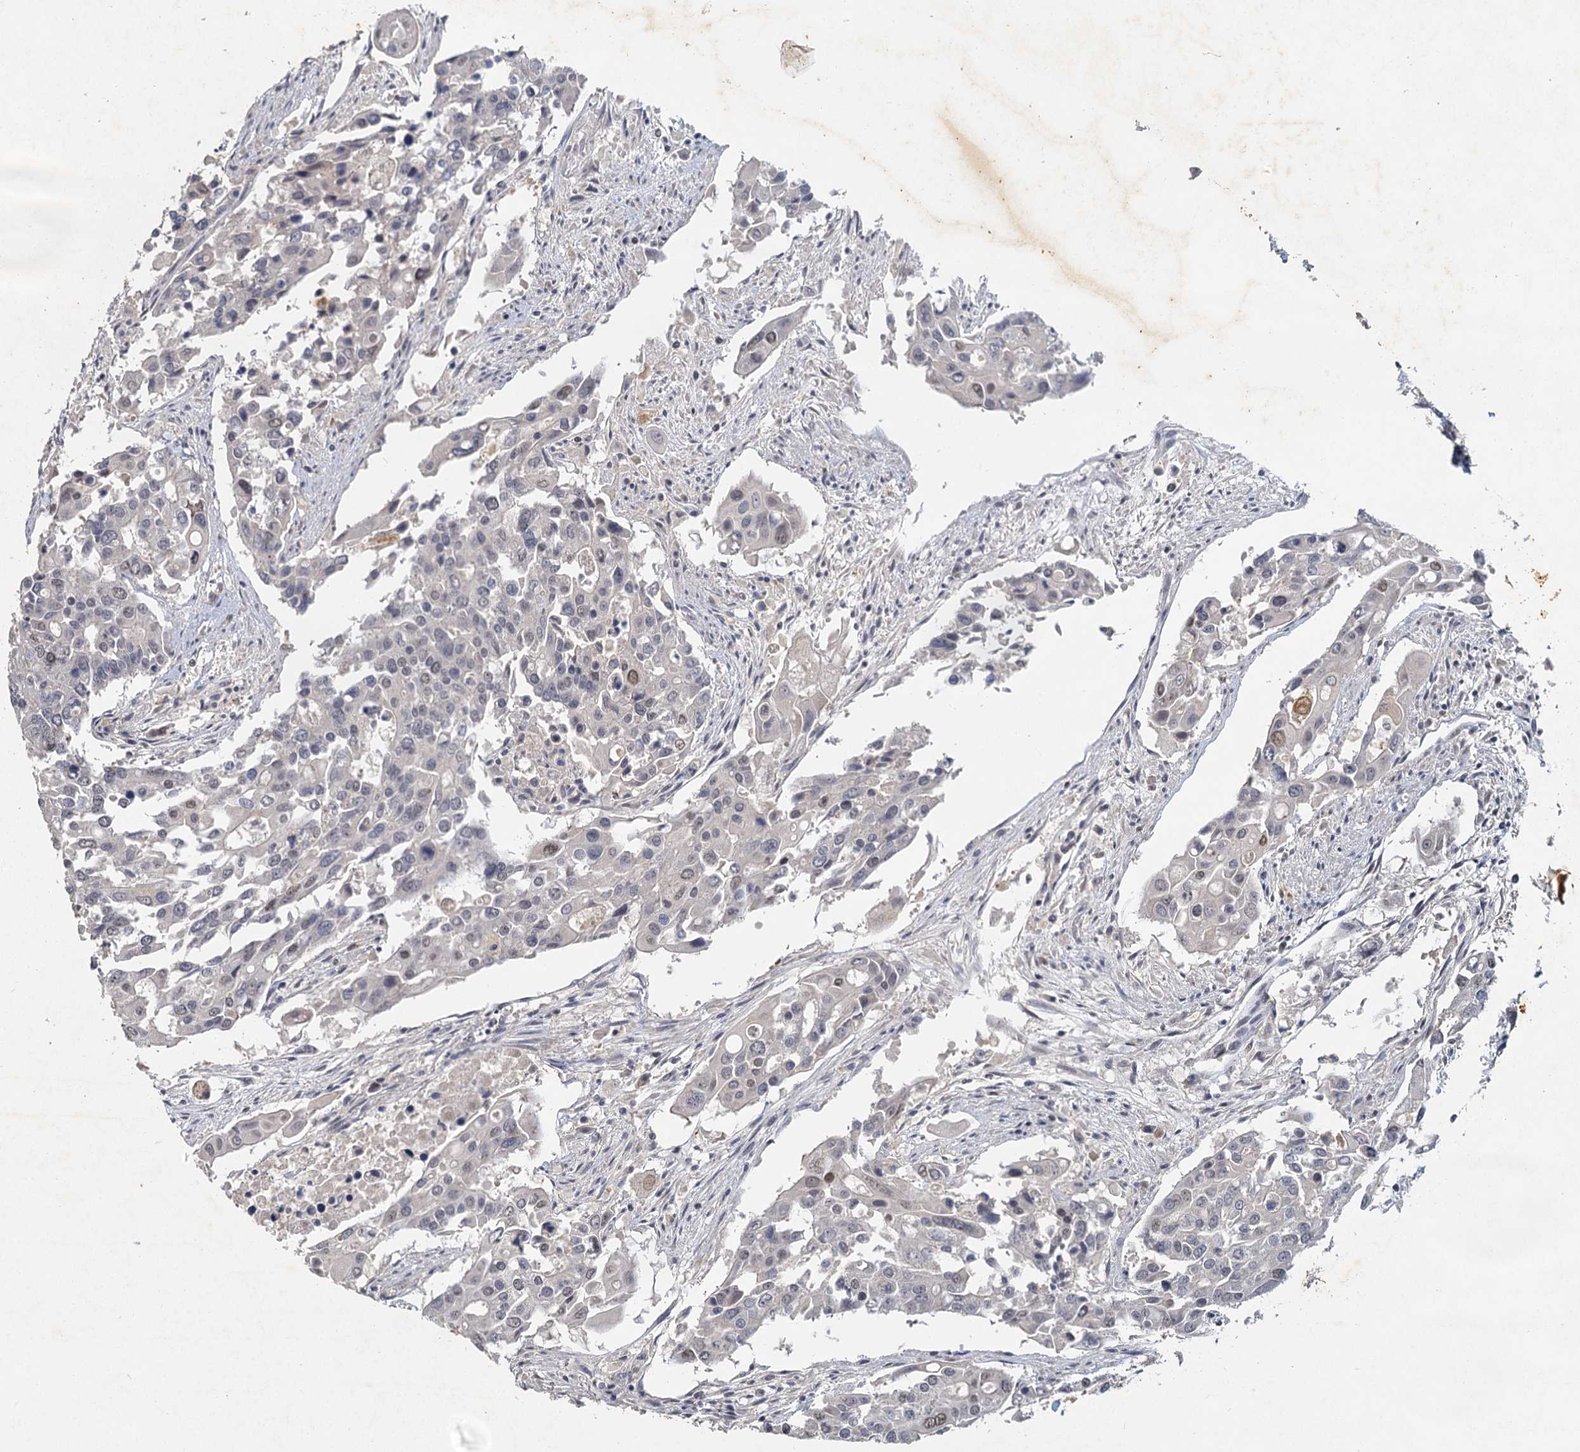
{"staining": {"intensity": "negative", "quantity": "none", "location": "none"}, "tissue": "colorectal cancer", "cell_type": "Tumor cells", "image_type": "cancer", "snomed": [{"axis": "morphology", "description": "Adenocarcinoma, NOS"}, {"axis": "topography", "description": "Colon"}], "caption": "Tumor cells show no significant protein expression in adenocarcinoma (colorectal).", "gene": "MUCL1", "patient": {"sex": "male", "age": 77}}